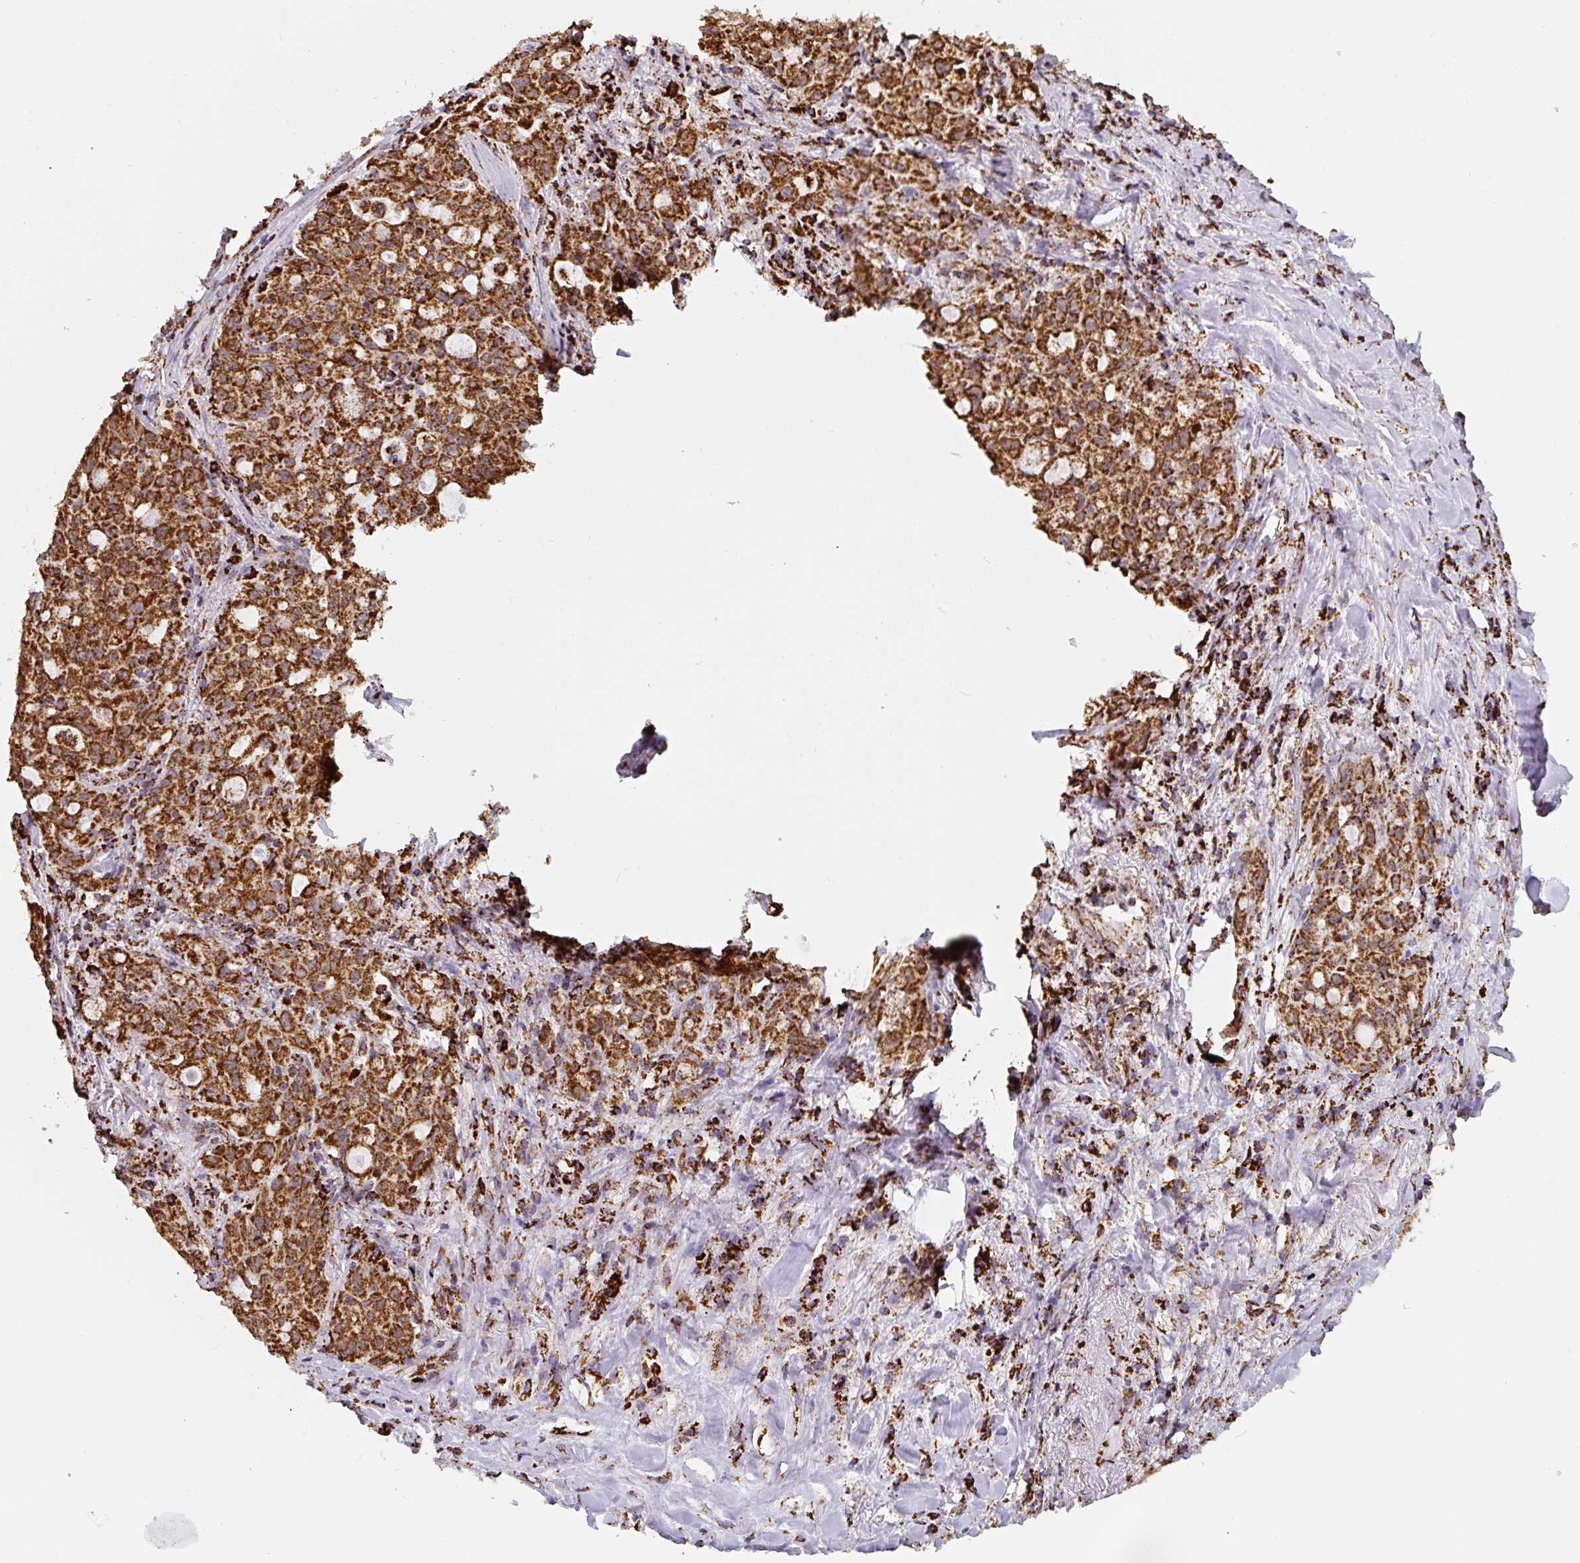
{"staining": {"intensity": "strong", "quantity": ">75%", "location": "cytoplasmic/membranous"}, "tissue": "lung cancer", "cell_type": "Tumor cells", "image_type": "cancer", "snomed": [{"axis": "morphology", "description": "Adenocarcinoma, NOS"}, {"axis": "topography", "description": "Lung"}], "caption": "A micrograph of lung cancer (adenocarcinoma) stained for a protein displays strong cytoplasmic/membranous brown staining in tumor cells.", "gene": "ATP5F1A", "patient": {"sex": "female", "age": 44}}